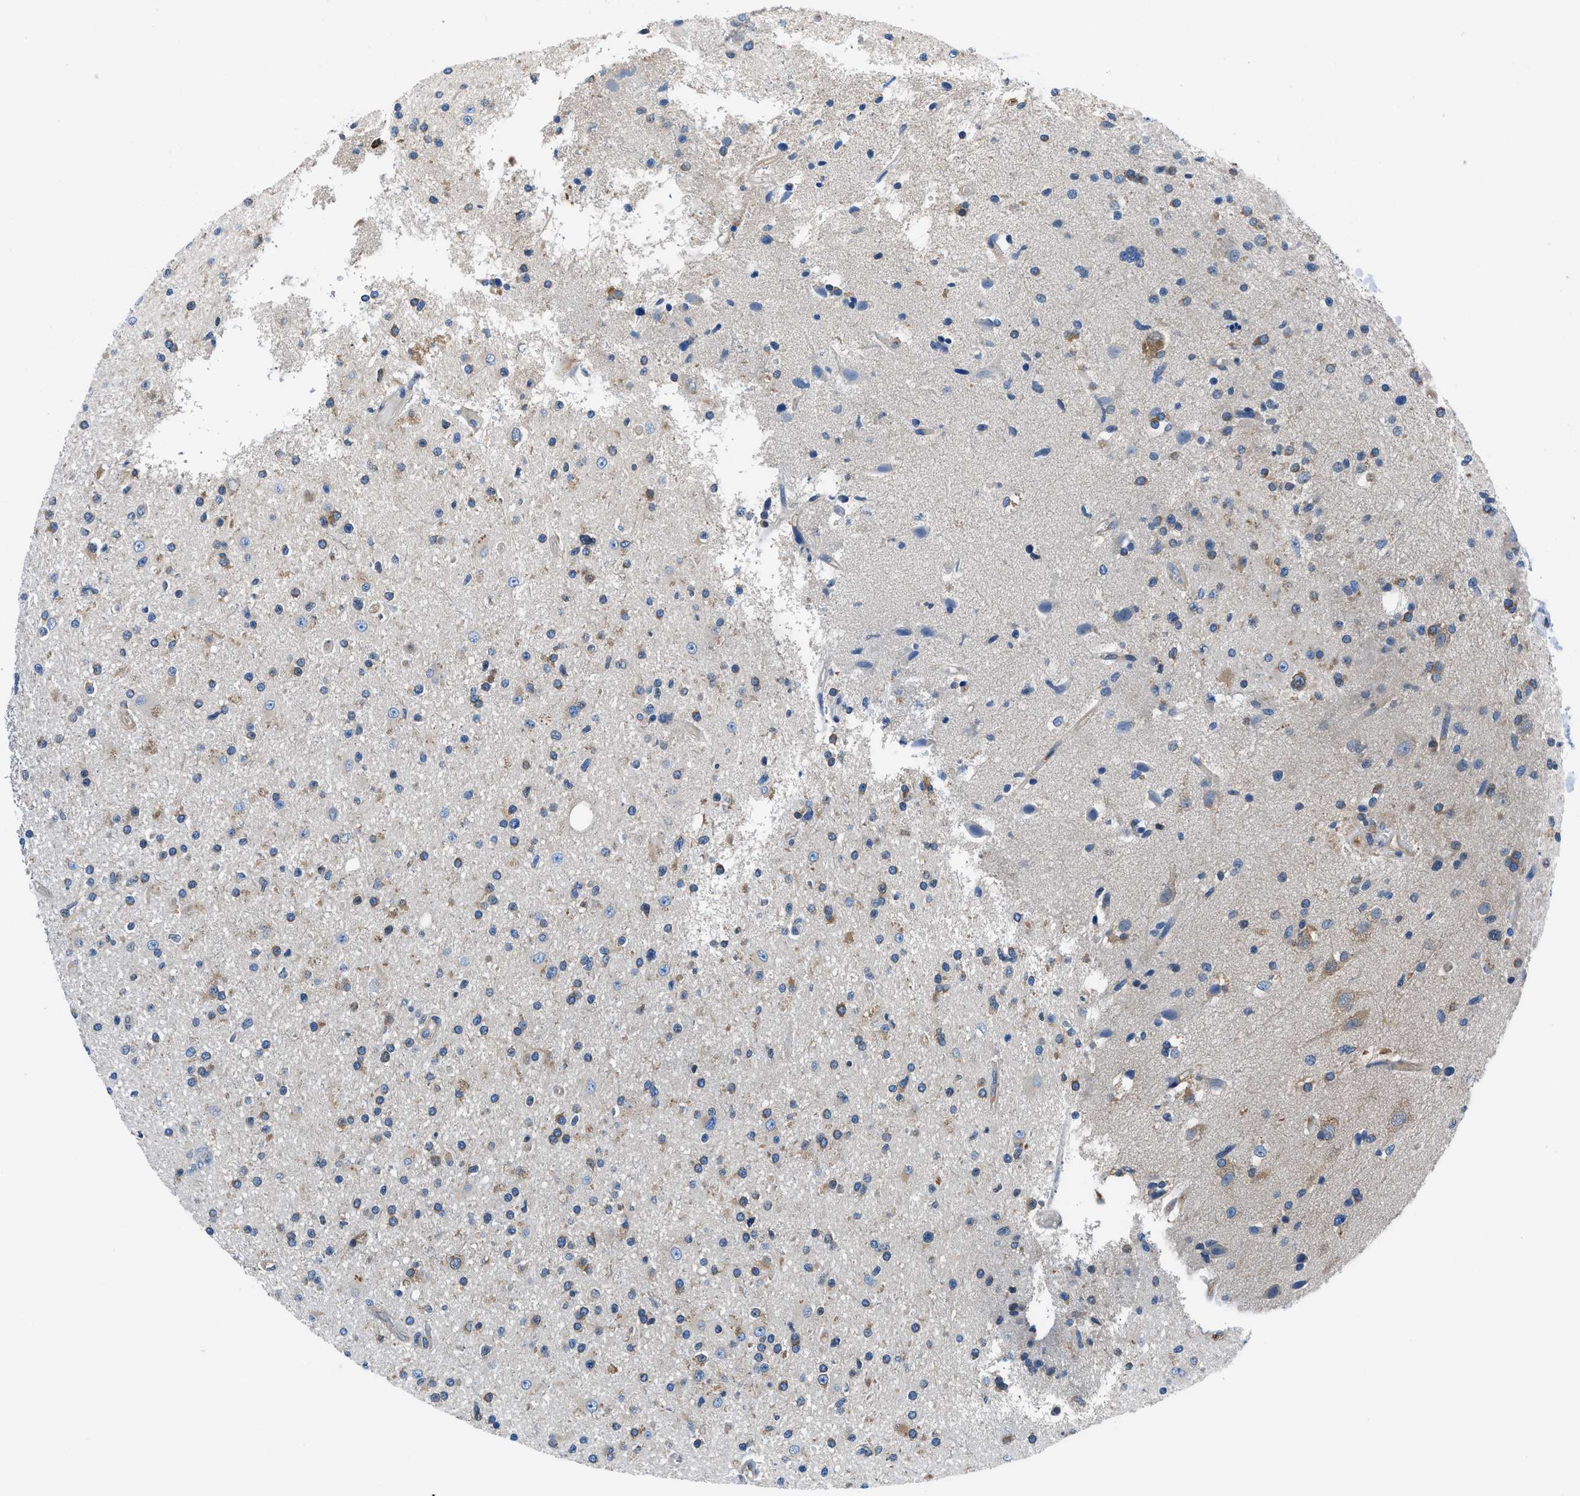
{"staining": {"intensity": "weak", "quantity": "25%-75%", "location": "cytoplasmic/membranous"}, "tissue": "glioma", "cell_type": "Tumor cells", "image_type": "cancer", "snomed": [{"axis": "morphology", "description": "Glioma, malignant, High grade"}, {"axis": "topography", "description": "Brain"}], "caption": "A brown stain highlights weak cytoplasmic/membranous positivity of a protein in human glioma tumor cells.", "gene": "SARS1", "patient": {"sex": "male", "age": 33}}